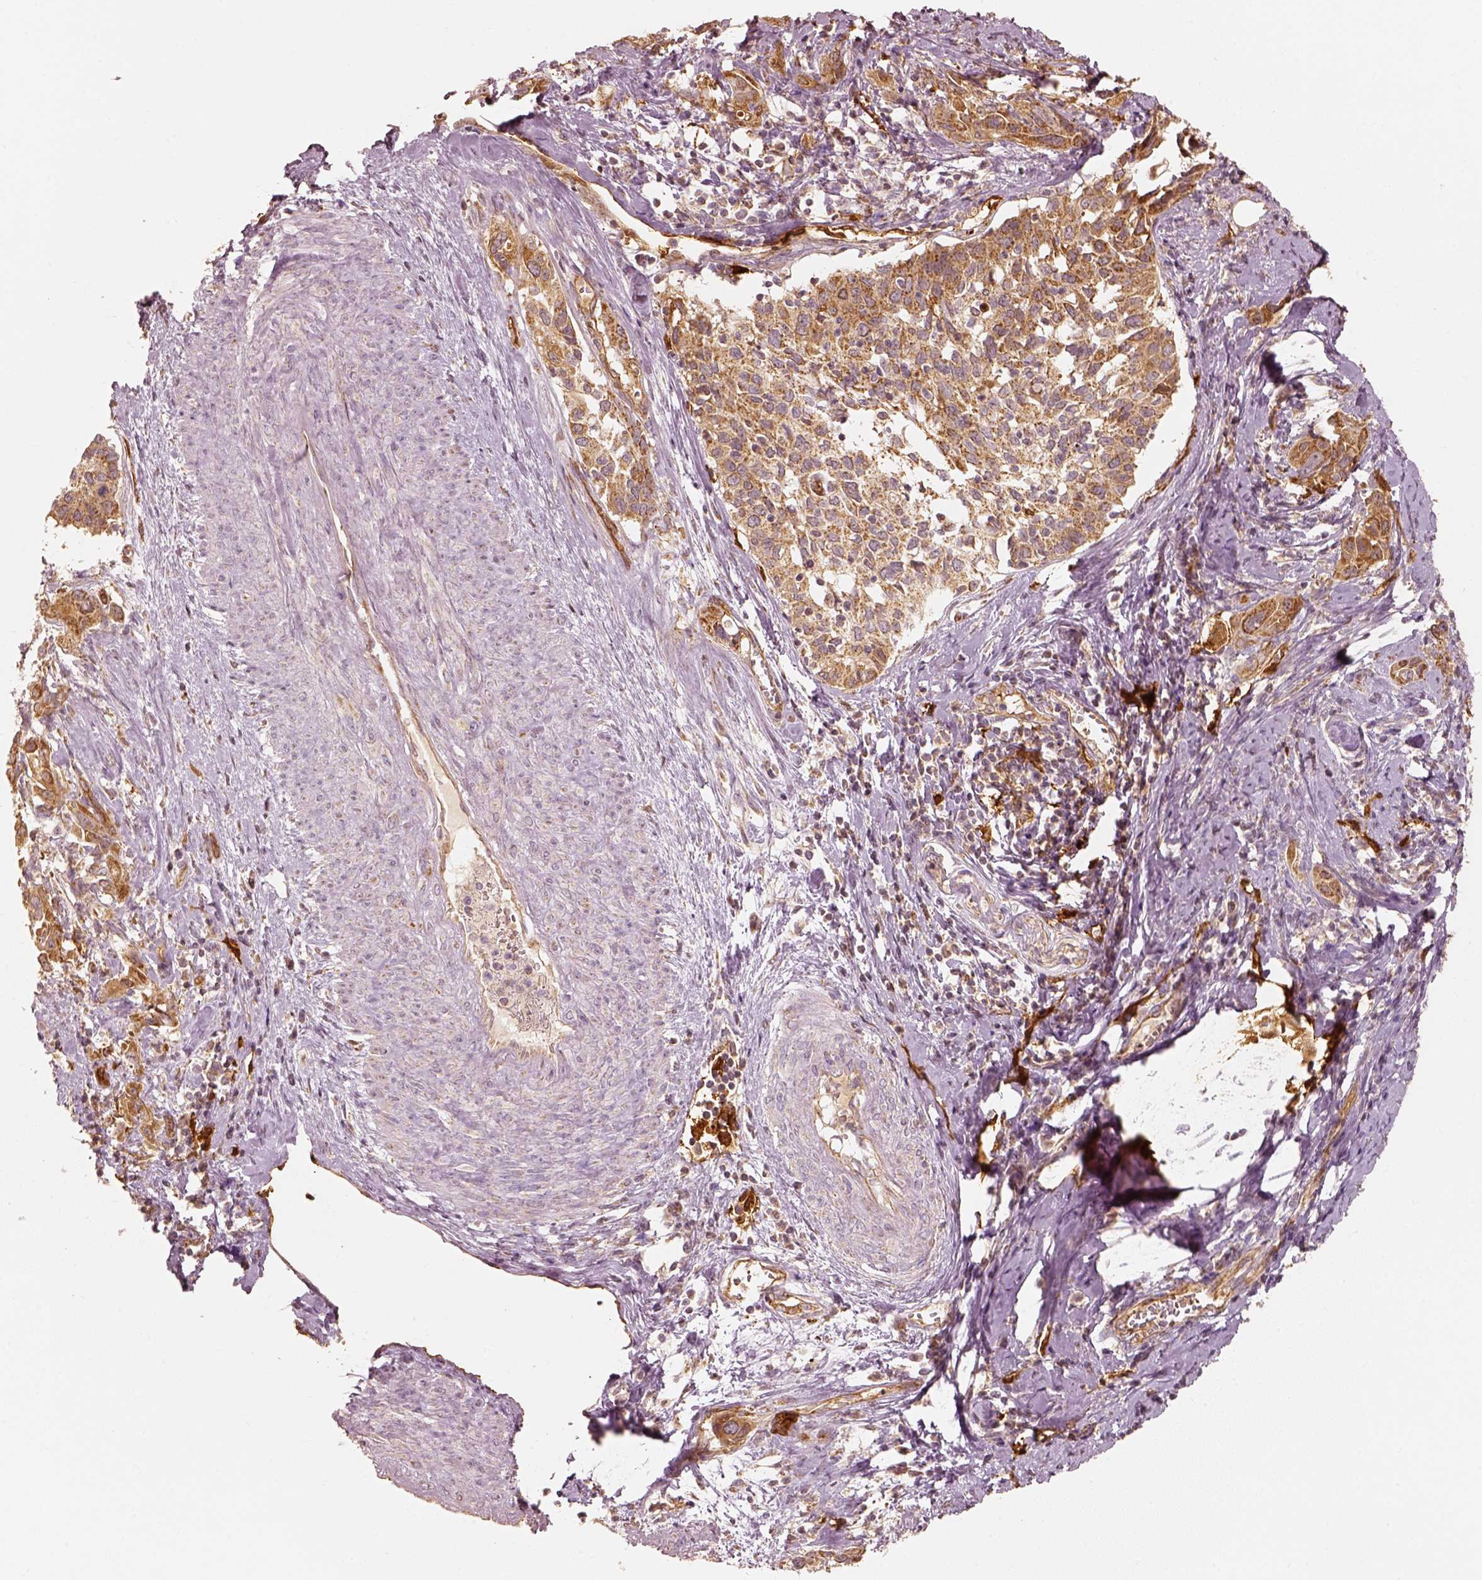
{"staining": {"intensity": "strong", "quantity": ">75%", "location": "cytoplasmic/membranous"}, "tissue": "cervical cancer", "cell_type": "Tumor cells", "image_type": "cancer", "snomed": [{"axis": "morphology", "description": "Squamous cell carcinoma, NOS"}, {"axis": "topography", "description": "Cervix"}], "caption": "Cervical cancer (squamous cell carcinoma) was stained to show a protein in brown. There is high levels of strong cytoplasmic/membranous positivity in approximately >75% of tumor cells. The protein of interest is stained brown, and the nuclei are stained in blue (DAB (3,3'-diaminobenzidine) IHC with brightfield microscopy, high magnification).", "gene": "FSCN1", "patient": {"sex": "female", "age": 51}}